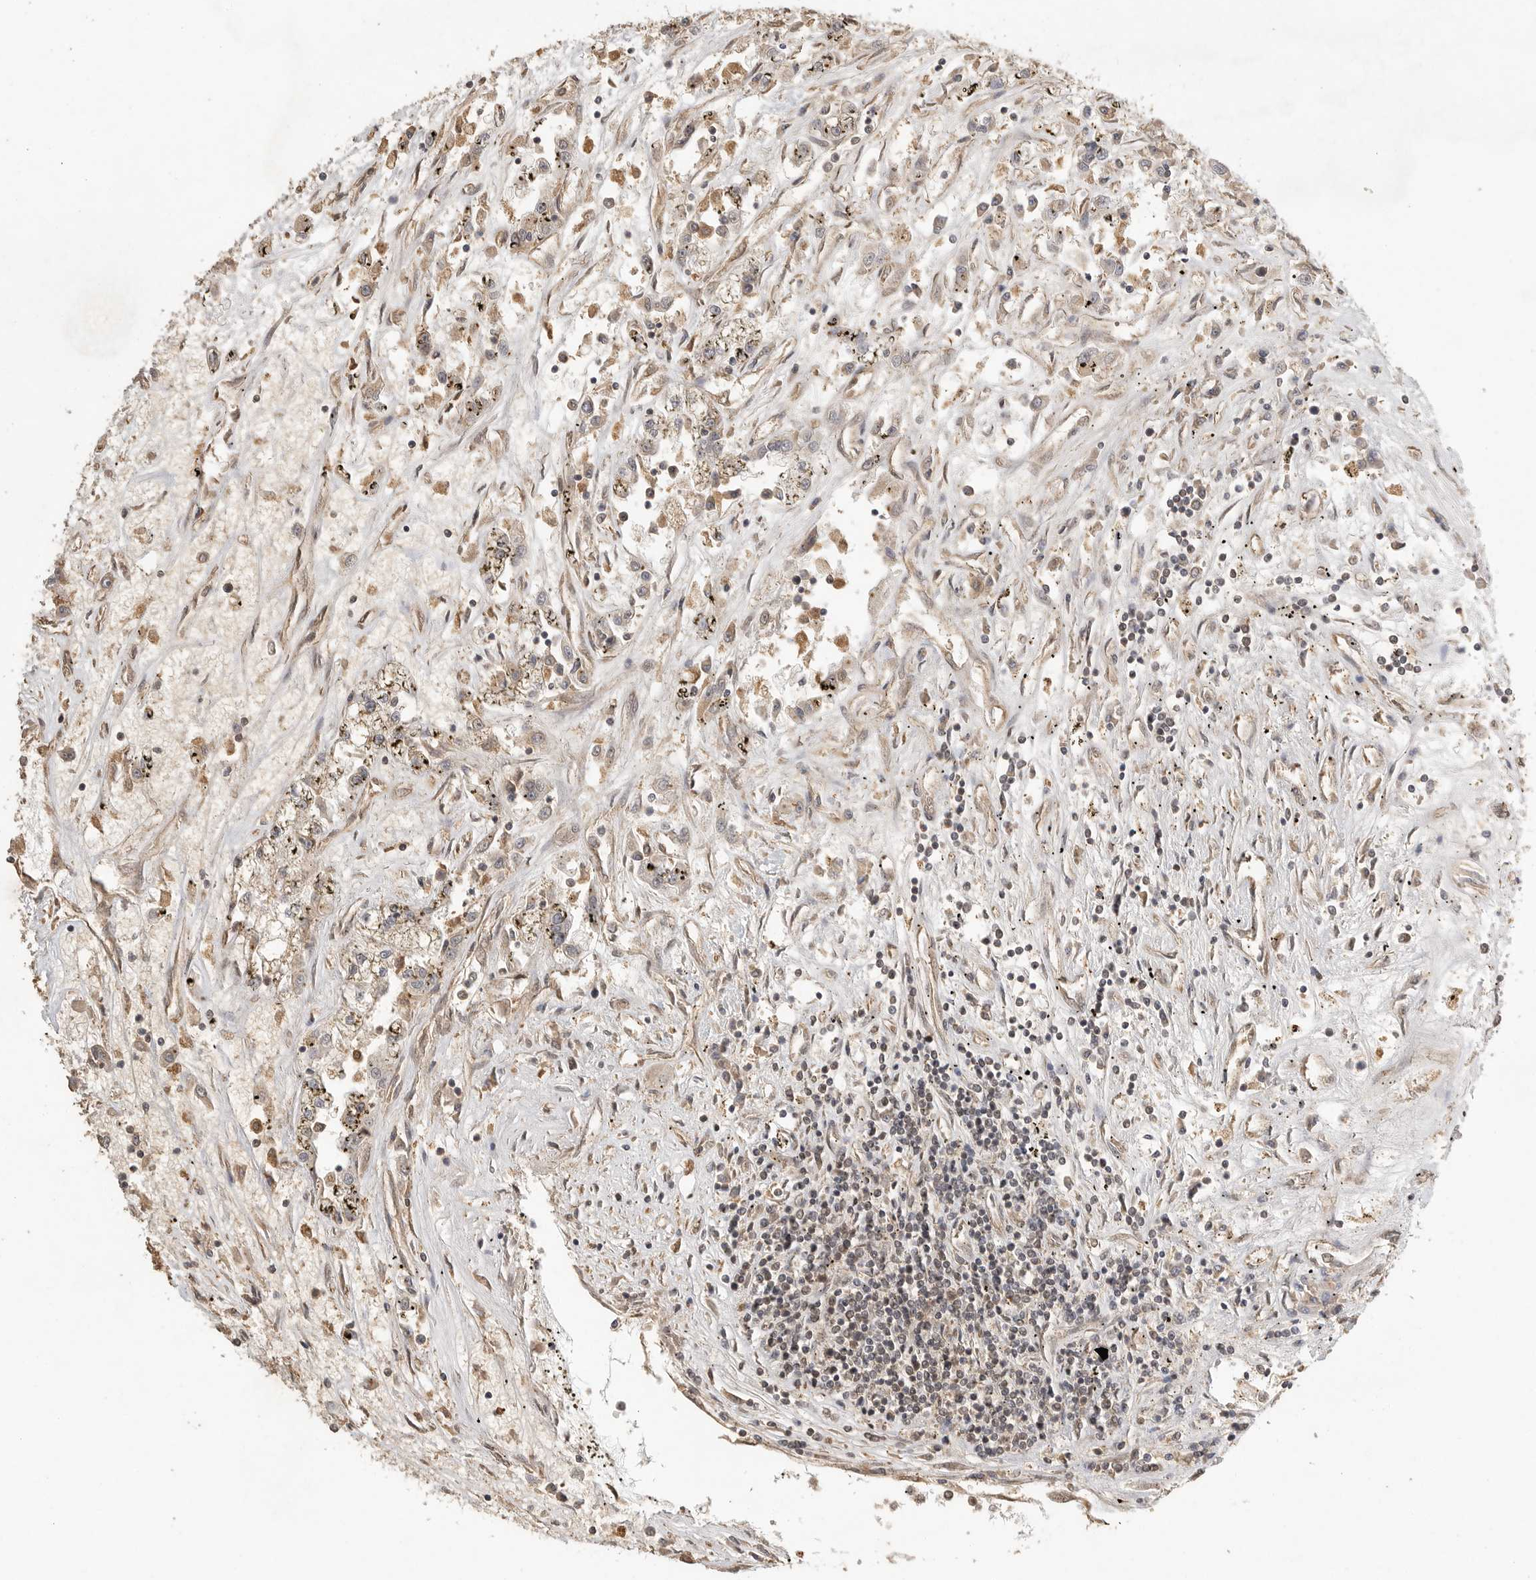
{"staining": {"intensity": "weak", "quantity": "25%-75%", "location": "cytoplasmic/membranous"}, "tissue": "renal cancer", "cell_type": "Tumor cells", "image_type": "cancer", "snomed": [{"axis": "morphology", "description": "Adenocarcinoma, NOS"}, {"axis": "topography", "description": "Kidney"}], "caption": "This is an image of immunohistochemistry (IHC) staining of adenocarcinoma (renal), which shows weak expression in the cytoplasmic/membranous of tumor cells.", "gene": "DFFA", "patient": {"sex": "female", "age": 52}}